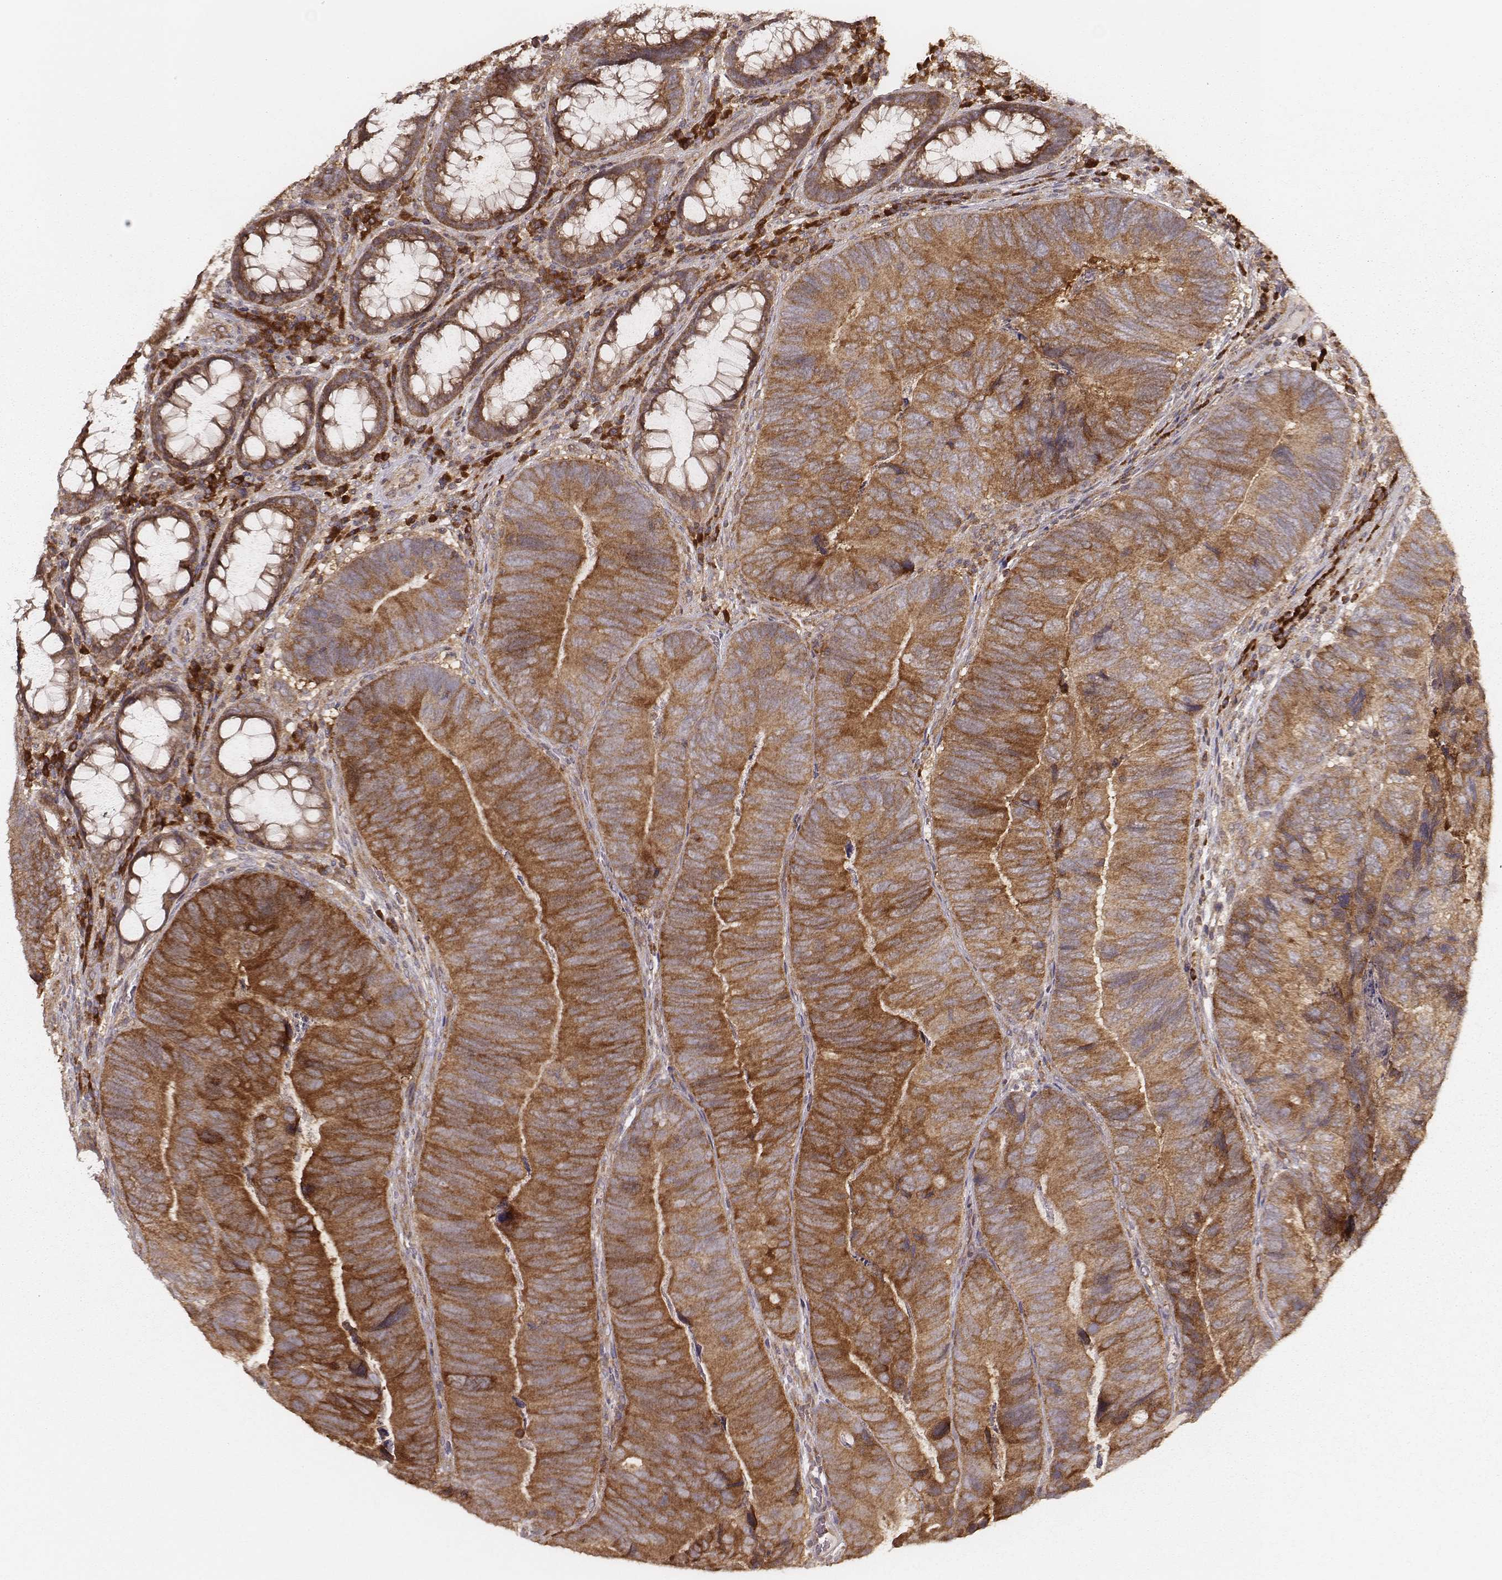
{"staining": {"intensity": "strong", "quantity": ">75%", "location": "cytoplasmic/membranous"}, "tissue": "colorectal cancer", "cell_type": "Tumor cells", "image_type": "cancer", "snomed": [{"axis": "morphology", "description": "Adenocarcinoma, NOS"}, {"axis": "topography", "description": "Colon"}], "caption": "Immunohistochemical staining of human colorectal cancer (adenocarcinoma) shows high levels of strong cytoplasmic/membranous protein expression in approximately >75% of tumor cells.", "gene": "CARS1", "patient": {"sex": "female", "age": 67}}